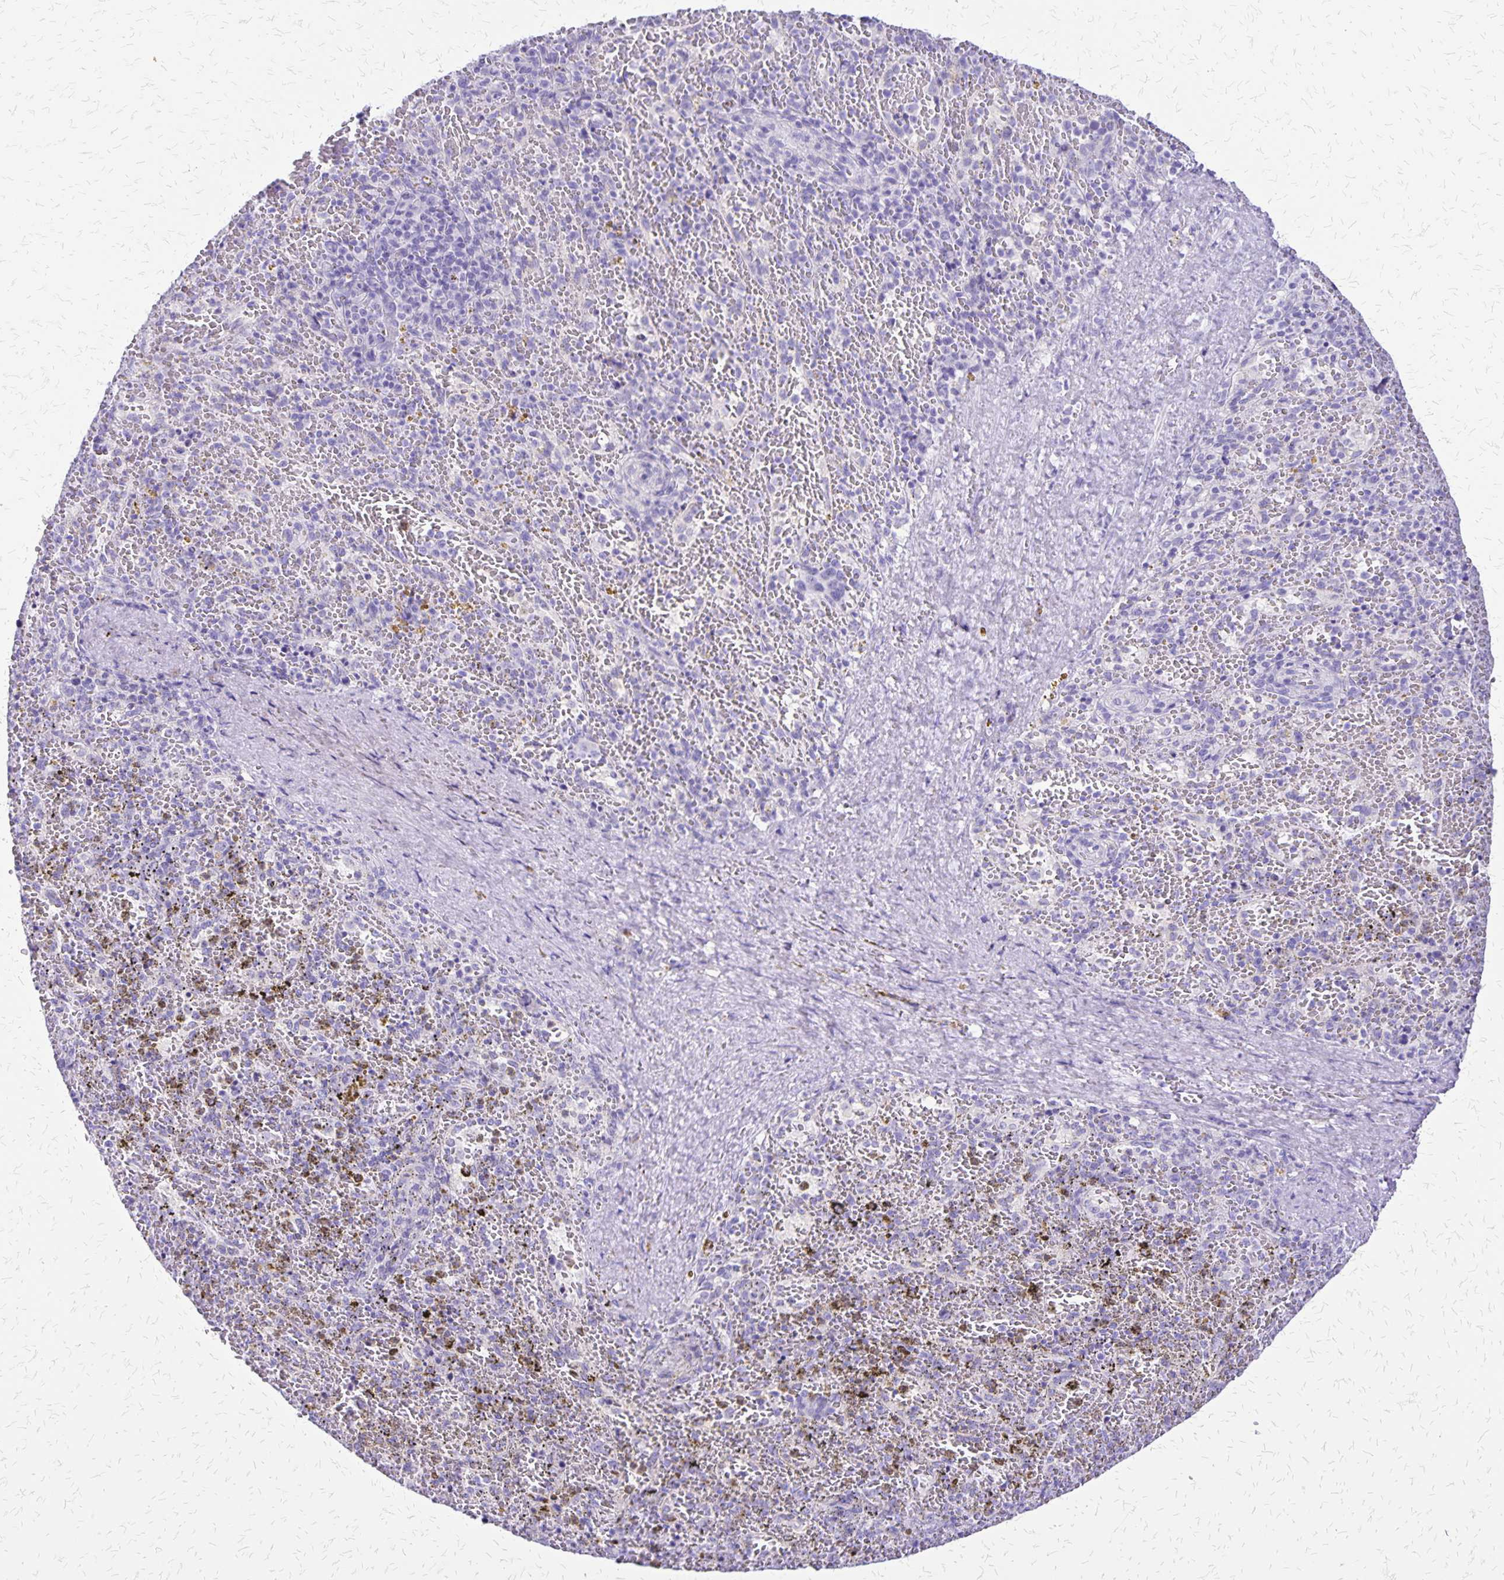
{"staining": {"intensity": "negative", "quantity": "none", "location": "none"}, "tissue": "spleen", "cell_type": "Cells in red pulp", "image_type": "normal", "snomed": [{"axis": "morphology", "description": "Normal tissue, NOS"}, {"axis": "topography", "description": "Spleen"}], "caption": "Cells in red pulp show no significant protein positivity in benign spleen.", "gene": "SLC13A2", "patient": {"sex": "female", "age": 50}}